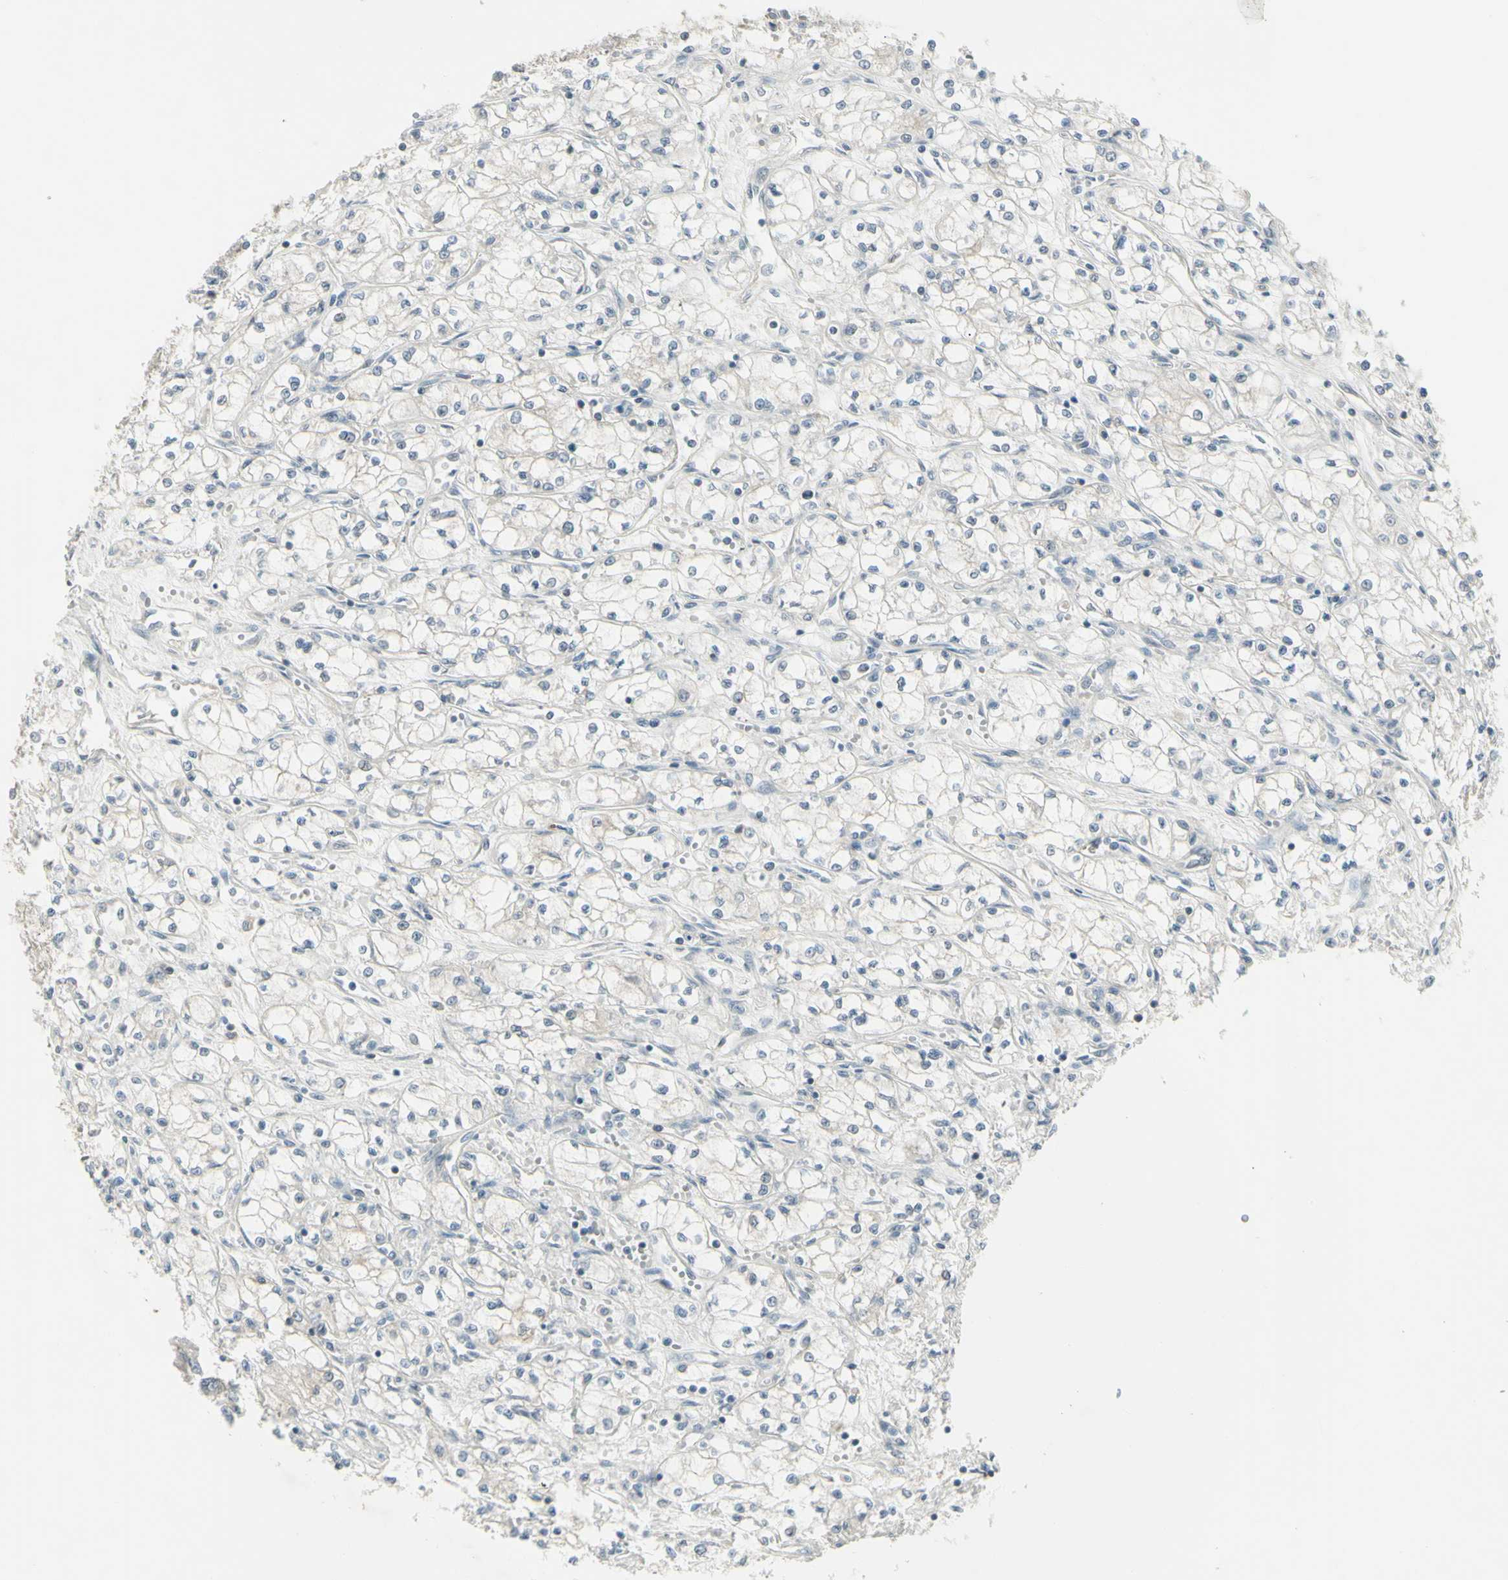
{"staining": {"intensity": "negative", "quantity": "none", "location": "none"}, "tissue": "renal cancer", "cell_type": "Tumor cells", "image_type": "cancer", "snomed": [{"axis": "morphology", "description": "Normal tissue, NOS"}, {"axis": "morphology", "description": "Adenocarcinoma, NOS"}, {"axis": "topography", "description": "Kidney"}], "caption": "Tumor cells are negative for brown protein staining in renal adenocarcinoma. (DAB (3,3'-diaminobenzidine) immunohistochemistry, high magnification).", "gene": "CCNB2", "patient": {"sex": "male", "age": 59}}